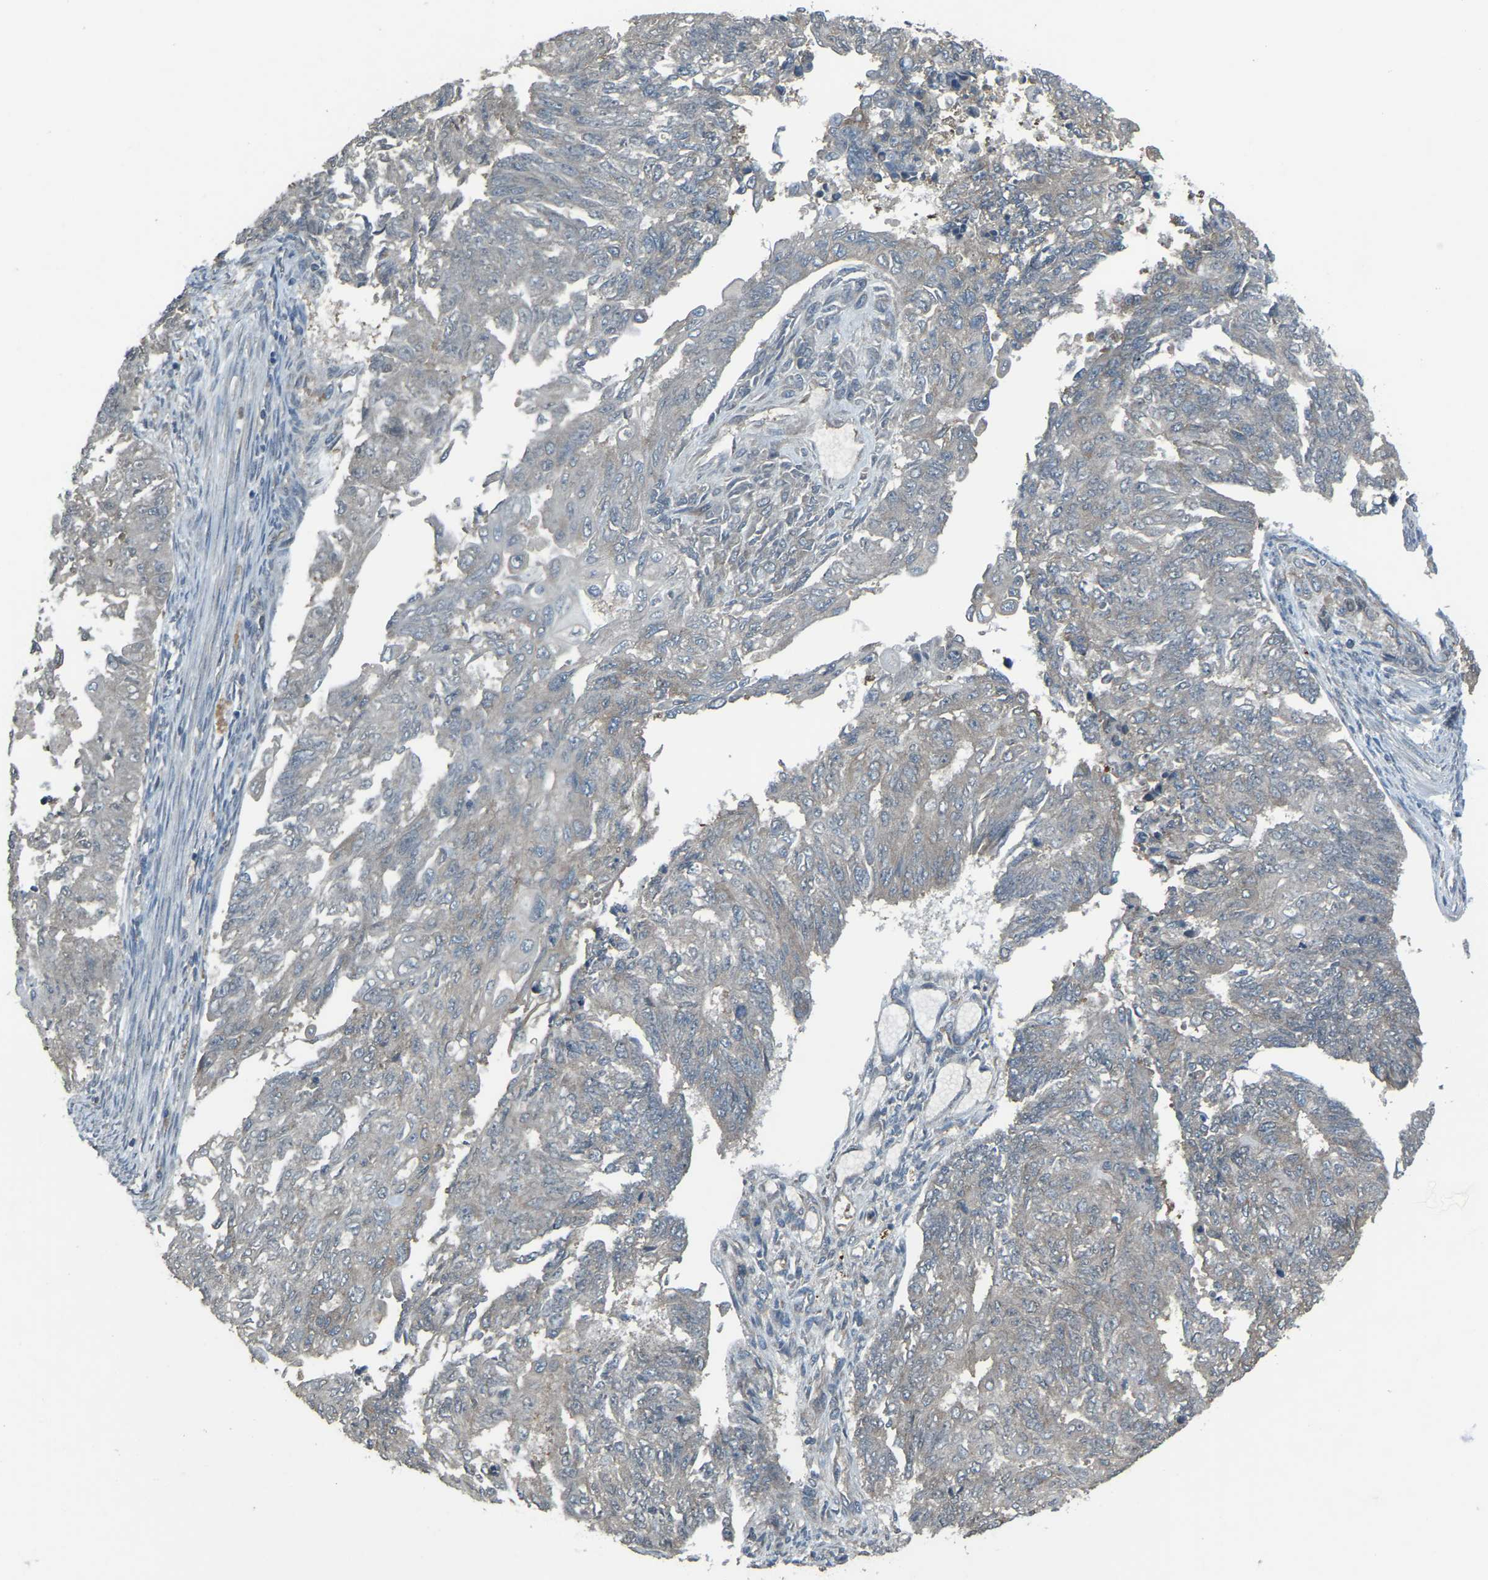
{"staining": {"intensity": "negative", "quantity": "none", "location": "none"}, "tissue": "endometrial cancer", "cell_type": "Tumor cells", "image_type": "cancer", "snomed": [{"axis": "morphology", "description": "Adenocarcinoma, NOS"}, {"axis": "topography", "description": "Endometrium"}], "caption": "There is no significant staining in tumor cells of endometrial cancer (adenocarcinoma).", "gene": "AIMP1", "patient": {"sex": "female", "age": 32}}